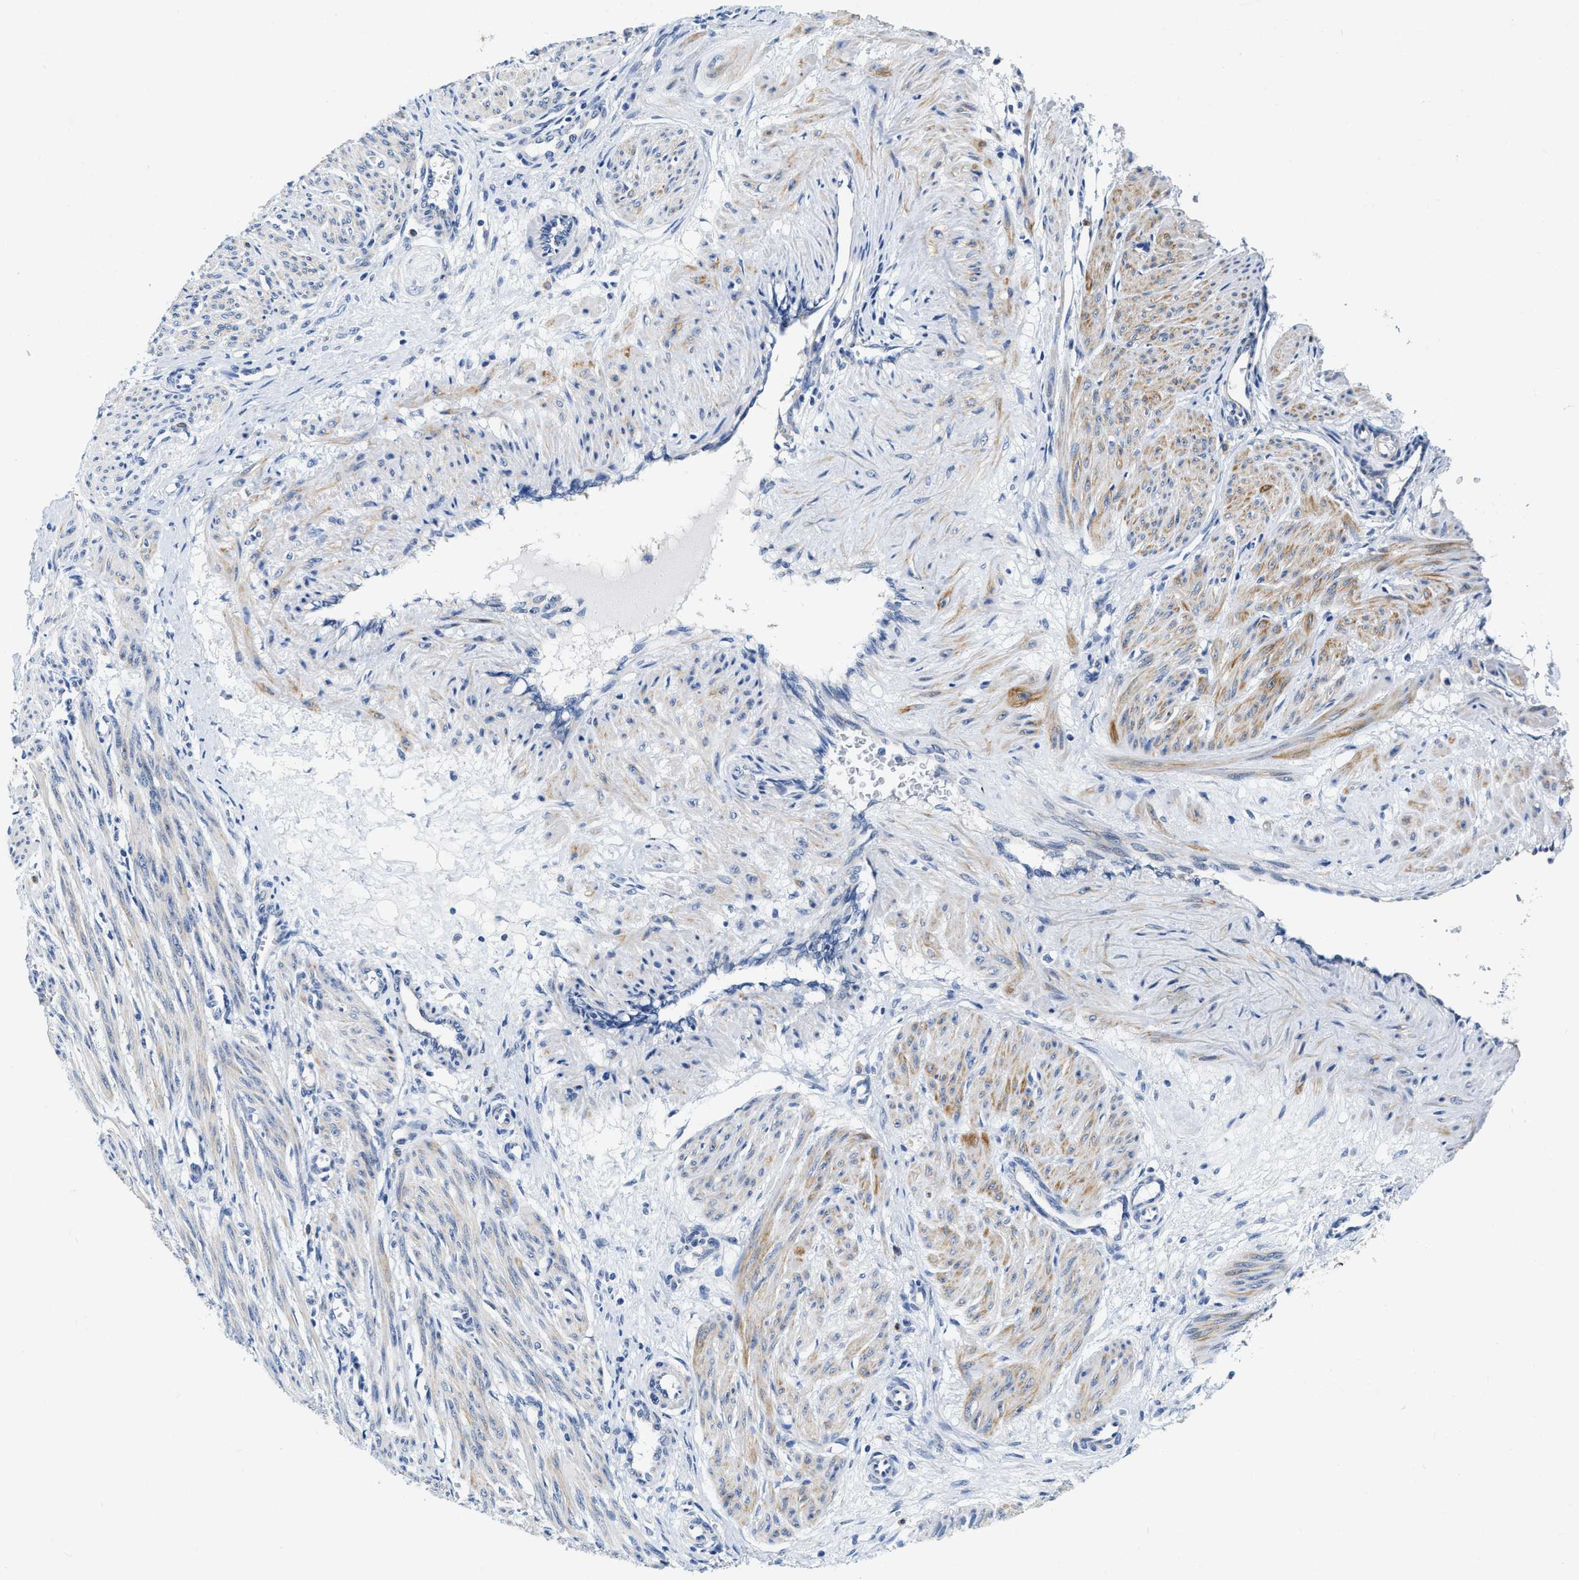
{"staining": {"intensity": "moderate", "quantity": "25%-75%", "location": "cytoplasmic/membranous"}, "tissue": "smooth muscle", "cell_type": "Smooth muscle cells", "image_type": "normal", "snomed": [{"axis": "morphology", "description": "Normal tissue, NOS"}, {"axis": "topography", "description": "Endometrium"}], "caption": "High-power microscopy captured an immunohistochemistry image of benign smooth muscle, revealing moderate cytoplasmic/membranous positivity in about 25%-75% of smooth muscle cells.", "gene": "EIF2AK2", "patient": {"sex": "female", "age": 33}}